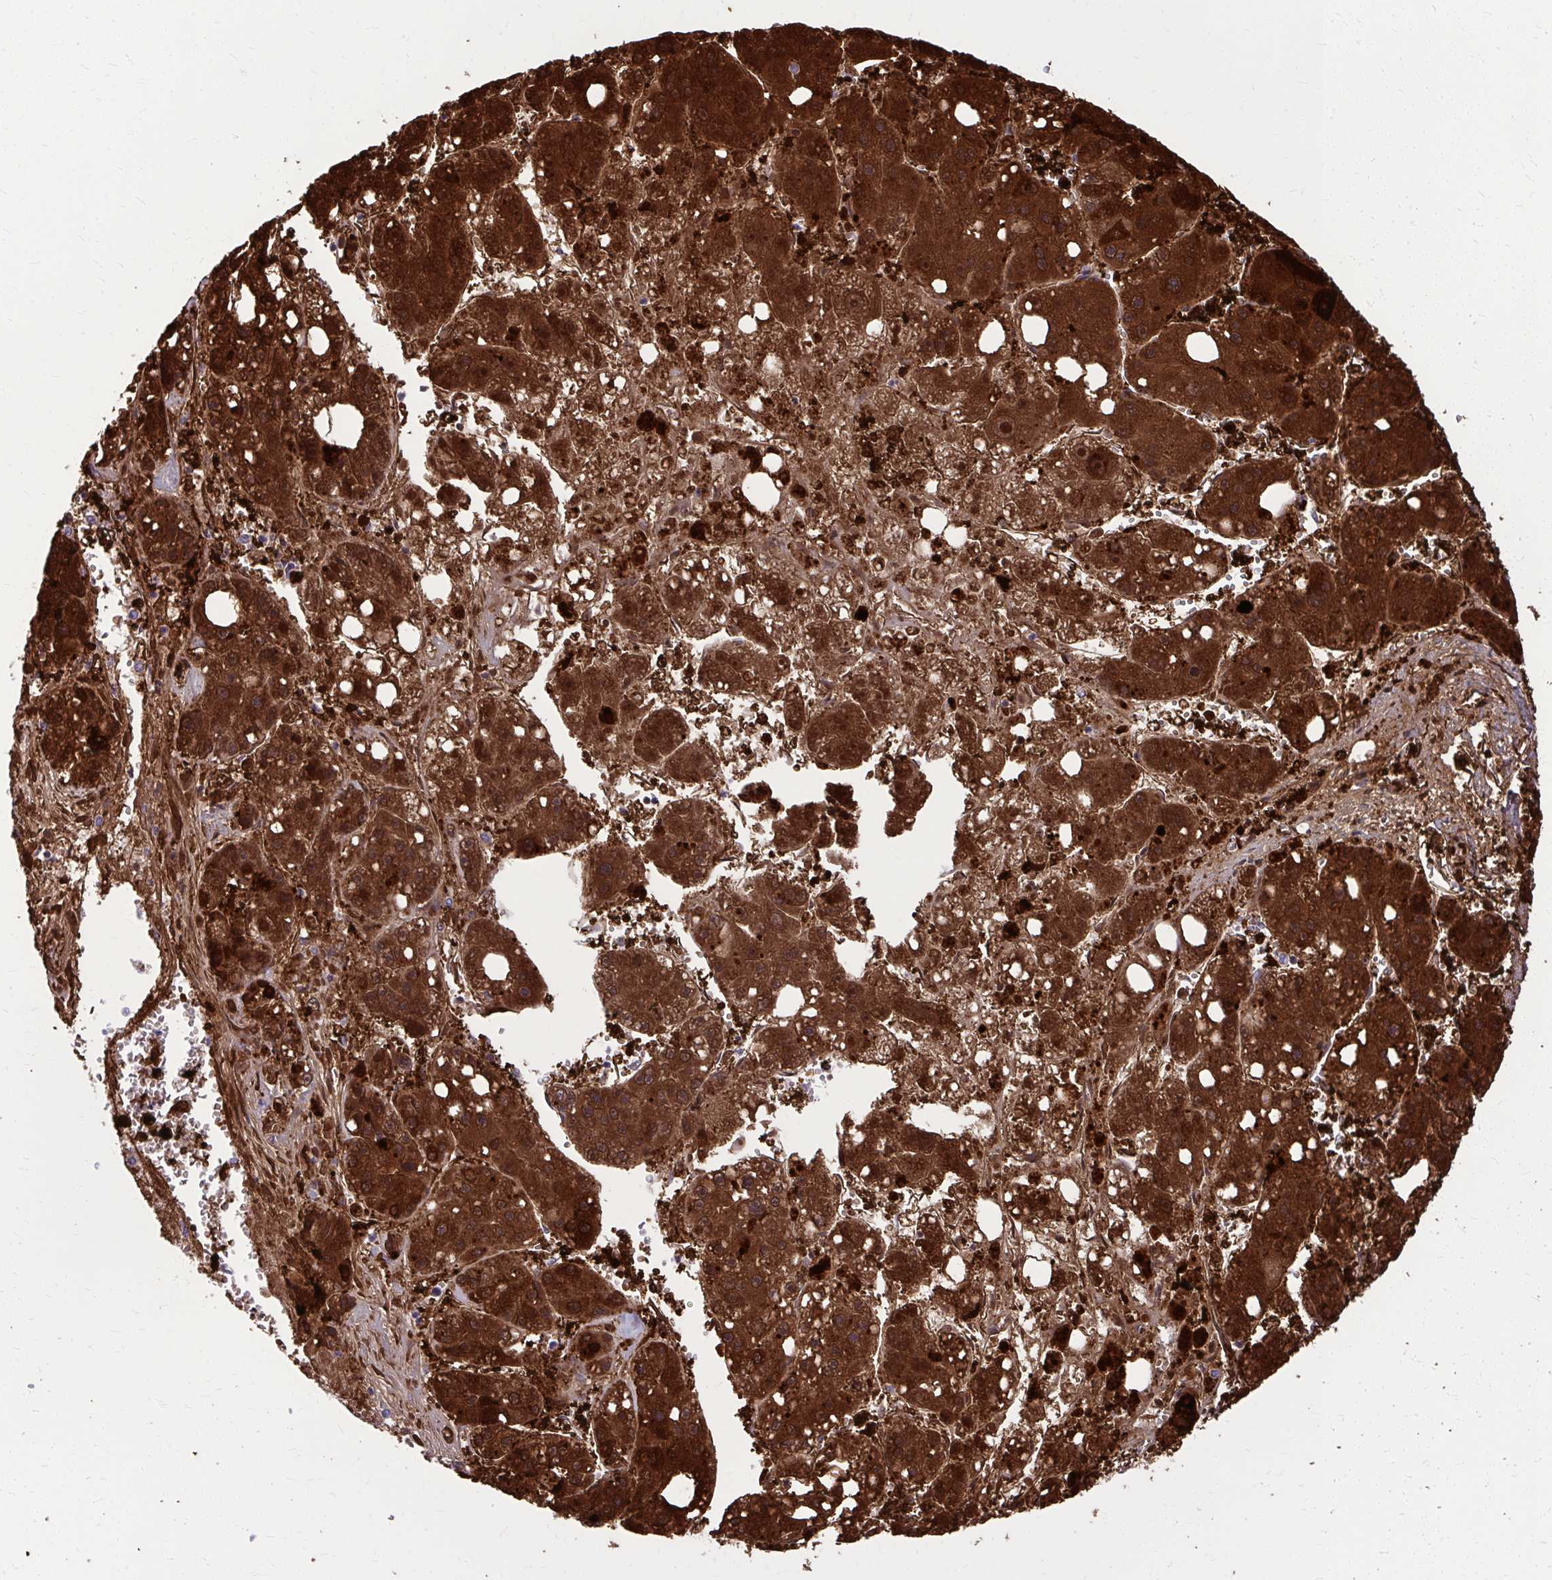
{"staining": {"intensity": "strong", "quantity": ">75%", "location": "cytoplasmic/membranous"}, "tissue": "liver cancer", "cell_type": "Tumor cells", "image_type": "cancer", "snomed": [{"axis": "morphology", "description": "Carcinoma, Hepatocellular, NOS"}, {"axis": "topography", "description": "Liver"}], "caption": "Protein staining of liver hepatocellular carcinoma tissue demonstrates strong cytoplasmic/membranous positivity in approximately >75% of tumor cells.", "gene": "NNMT", "patient": {"sex": "female", "age": 61}}